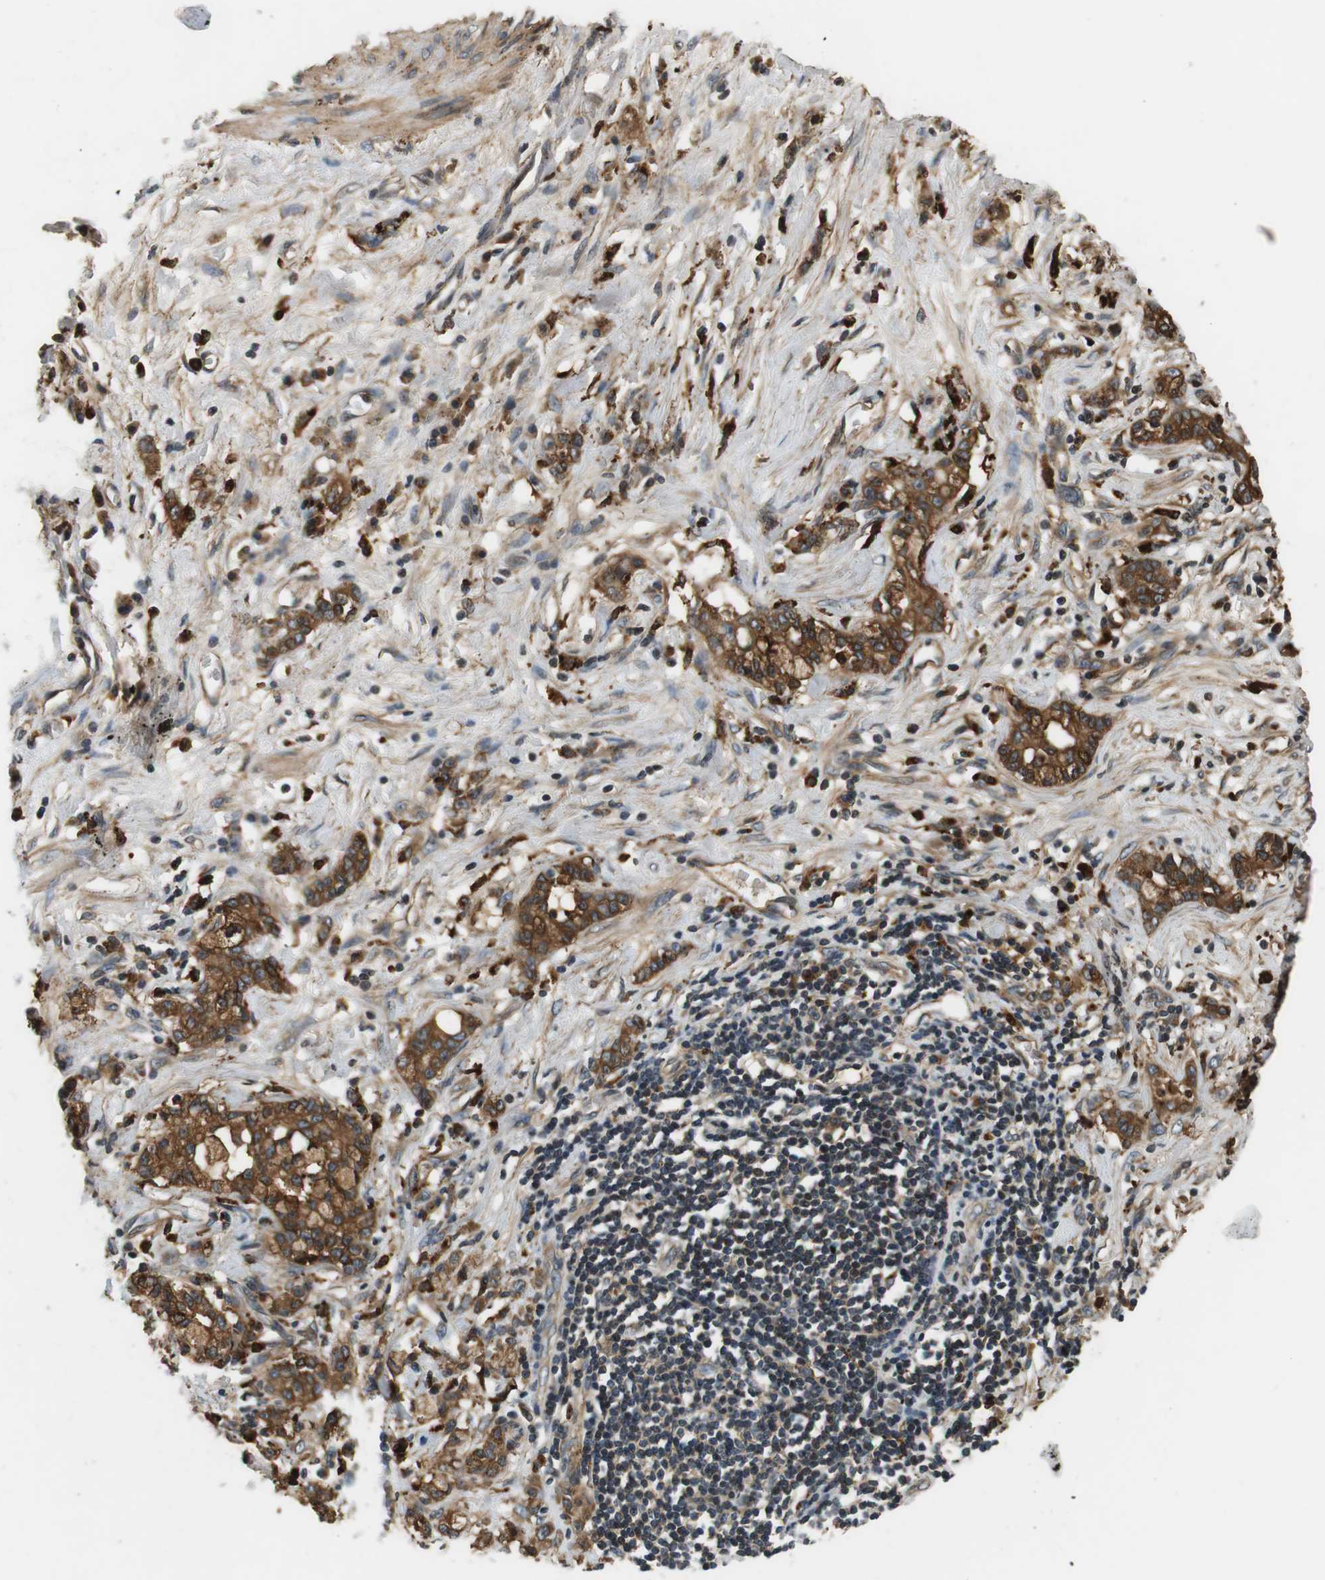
{"staining": {"intensity": "strong", "quantity": ">75%", "location": "cytoplasmic/membranous"}, "tissue": "stomach cancer", "cell_type": "Tumor cells", "image_type": "cancer", "snomed": [{"axis": "morphology", "description": "Adenocarcinoma, NOS"}, {"axis": "topography", "description": "Stomach, lower"}], "caption": "IHC staining of adenocarcinoma (stomach), which shows high levels of strong cytoplasmic/membranous staining in about >75% of tumor cells indicating strong cytoplasmic/membranous protein positivity. The staining was performed using DAB (3,3'-diaminobenzidine) (brown) for protein detection and nuclei were counterstained in hematoxylin (blue).", "gene": "TXNRD1", "patient": {"sex": "male", "age": 88}}